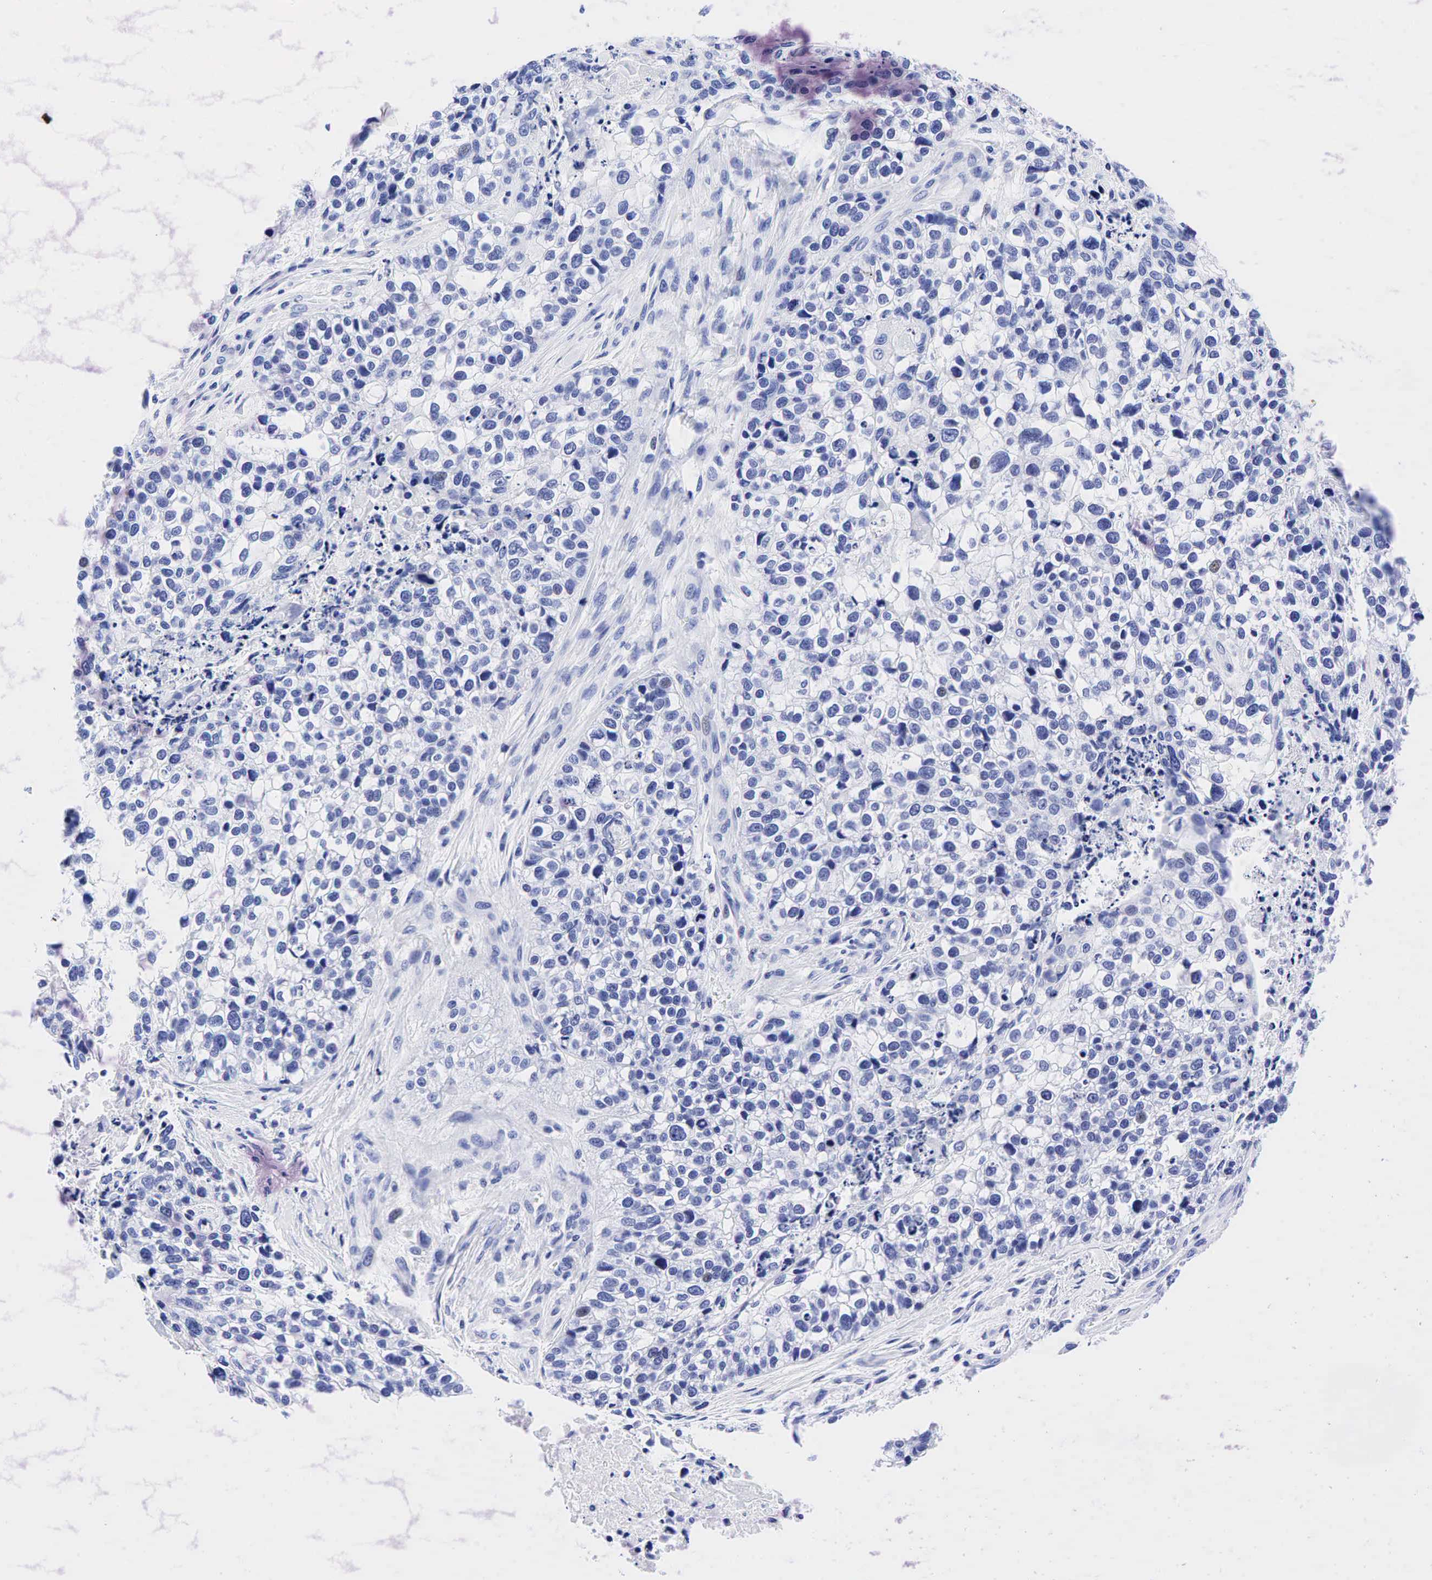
{"staining": {"intensity": "negative", "quantity": "none", "location": "none"}, "tissue": "lung cancer", "cell_type": "Tumor cells", "image_type": "cancer", "snomed": [{"axis": "morphology", "description": "Squamous cell carcinoma, NOS"}, {"axis": "topography", "description": "Lymph node"}, {"axis": "topography", "description": "Lung"}], "caption": "Immunohistochemical staining of lung squamous cell carcinoma shows no significant expression in tumor cells.", "gene": "ESR1", "patient": {"sex": "male", "age": 74}}